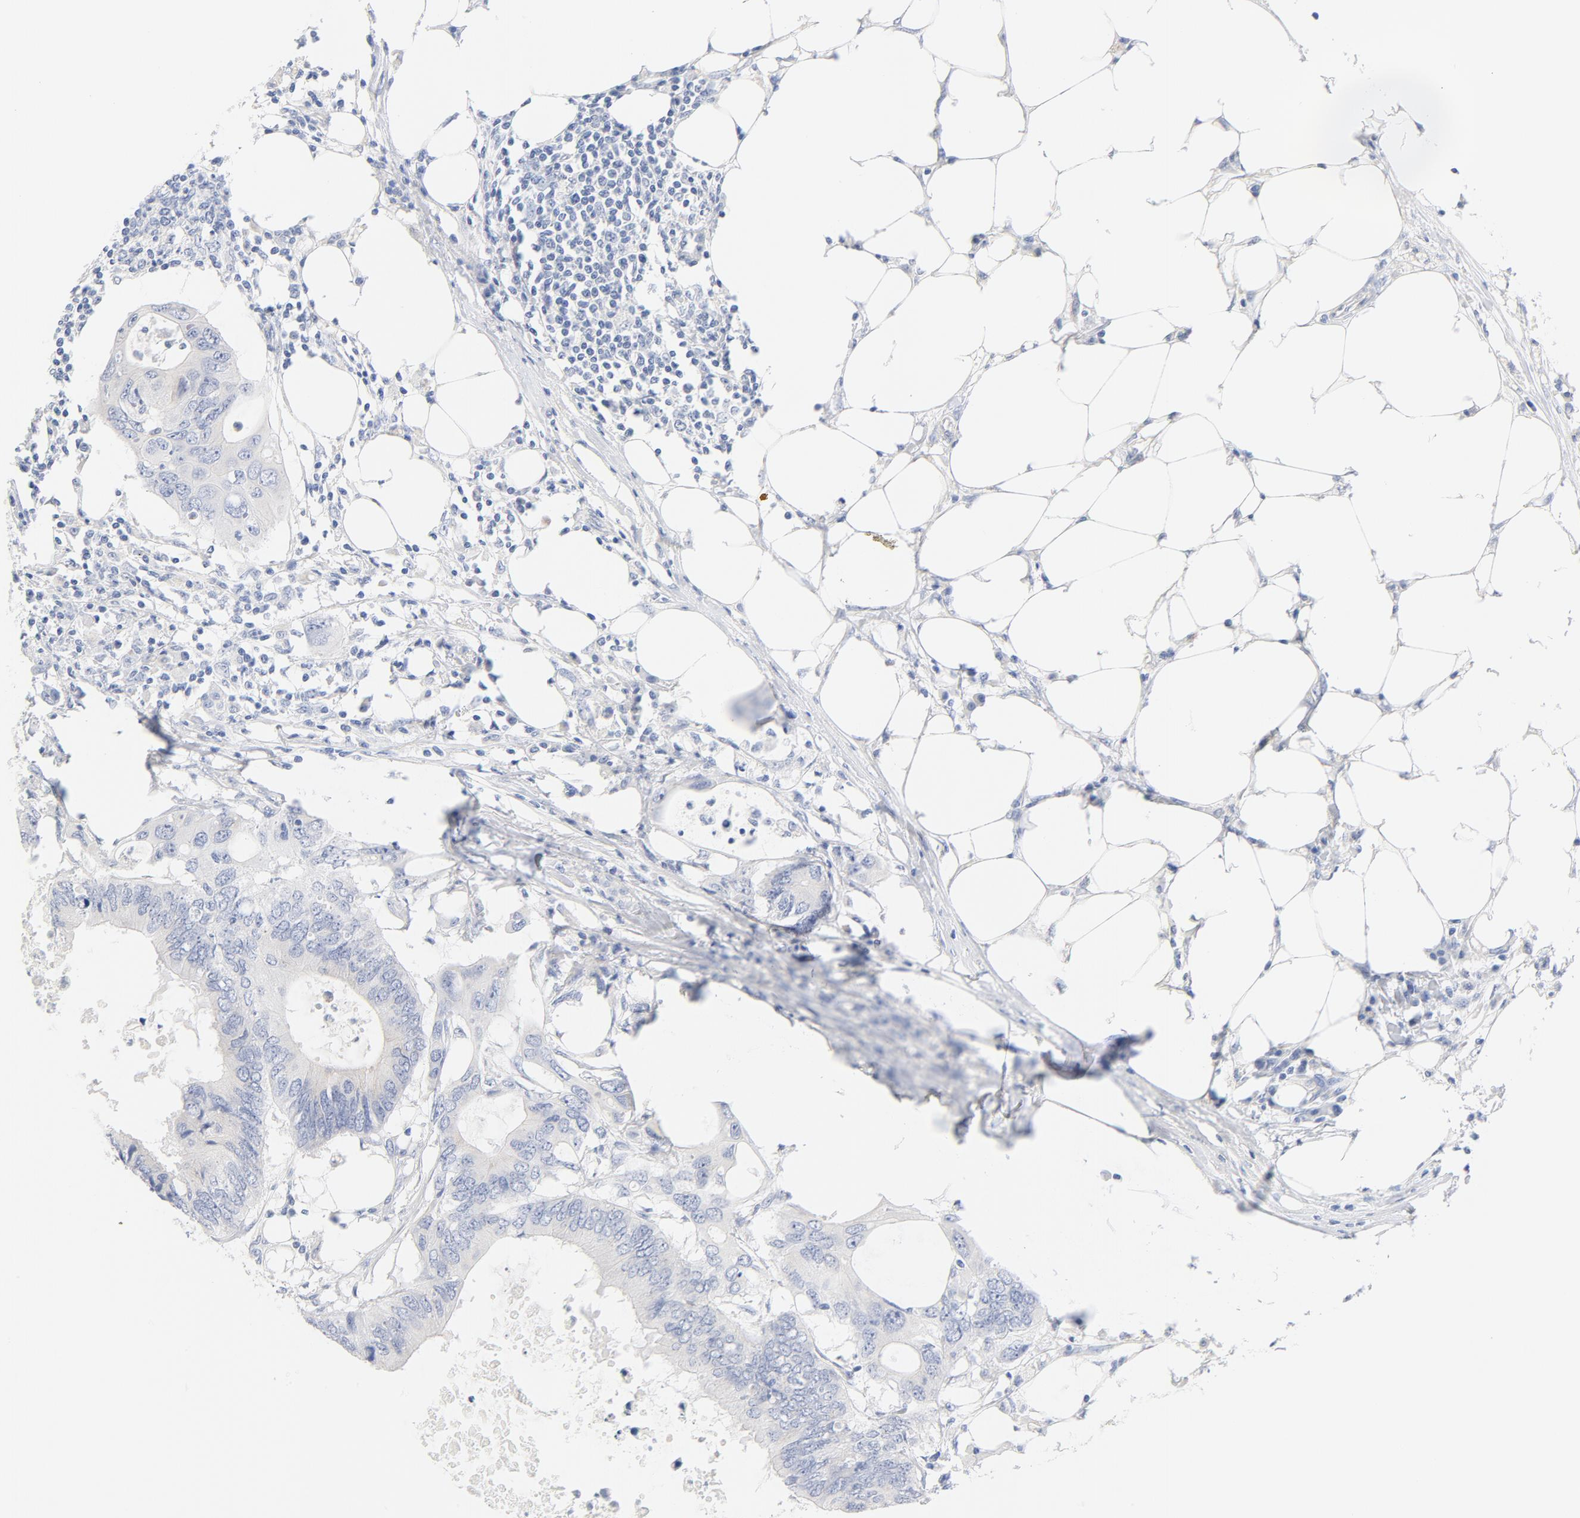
{"staining": {"intensity": "negative", "quantity": "none", "location": "none"}, "tissue": "colorectal cancer", "cell_type": "Tumor cells", "image_type": "cancer", "snomed": [{"axis": "morphology", "description": "Adenocarcinoma, NOS"}, {"axis": "topography", "description": "Colon"}], "caption": "Colorectal adenocarcinoma was stained to show a protein in brown. There is no significant expression in tumor cells. The staining was performed using DAB (3,3'-diaminobenzidine) to visualize the protein expression in brown, while the nuclei were stained in blue with hematoxylin (Magnification: 20x).", "gene": "FGFR3", "patient": {"sex": "male", "age": 71}}